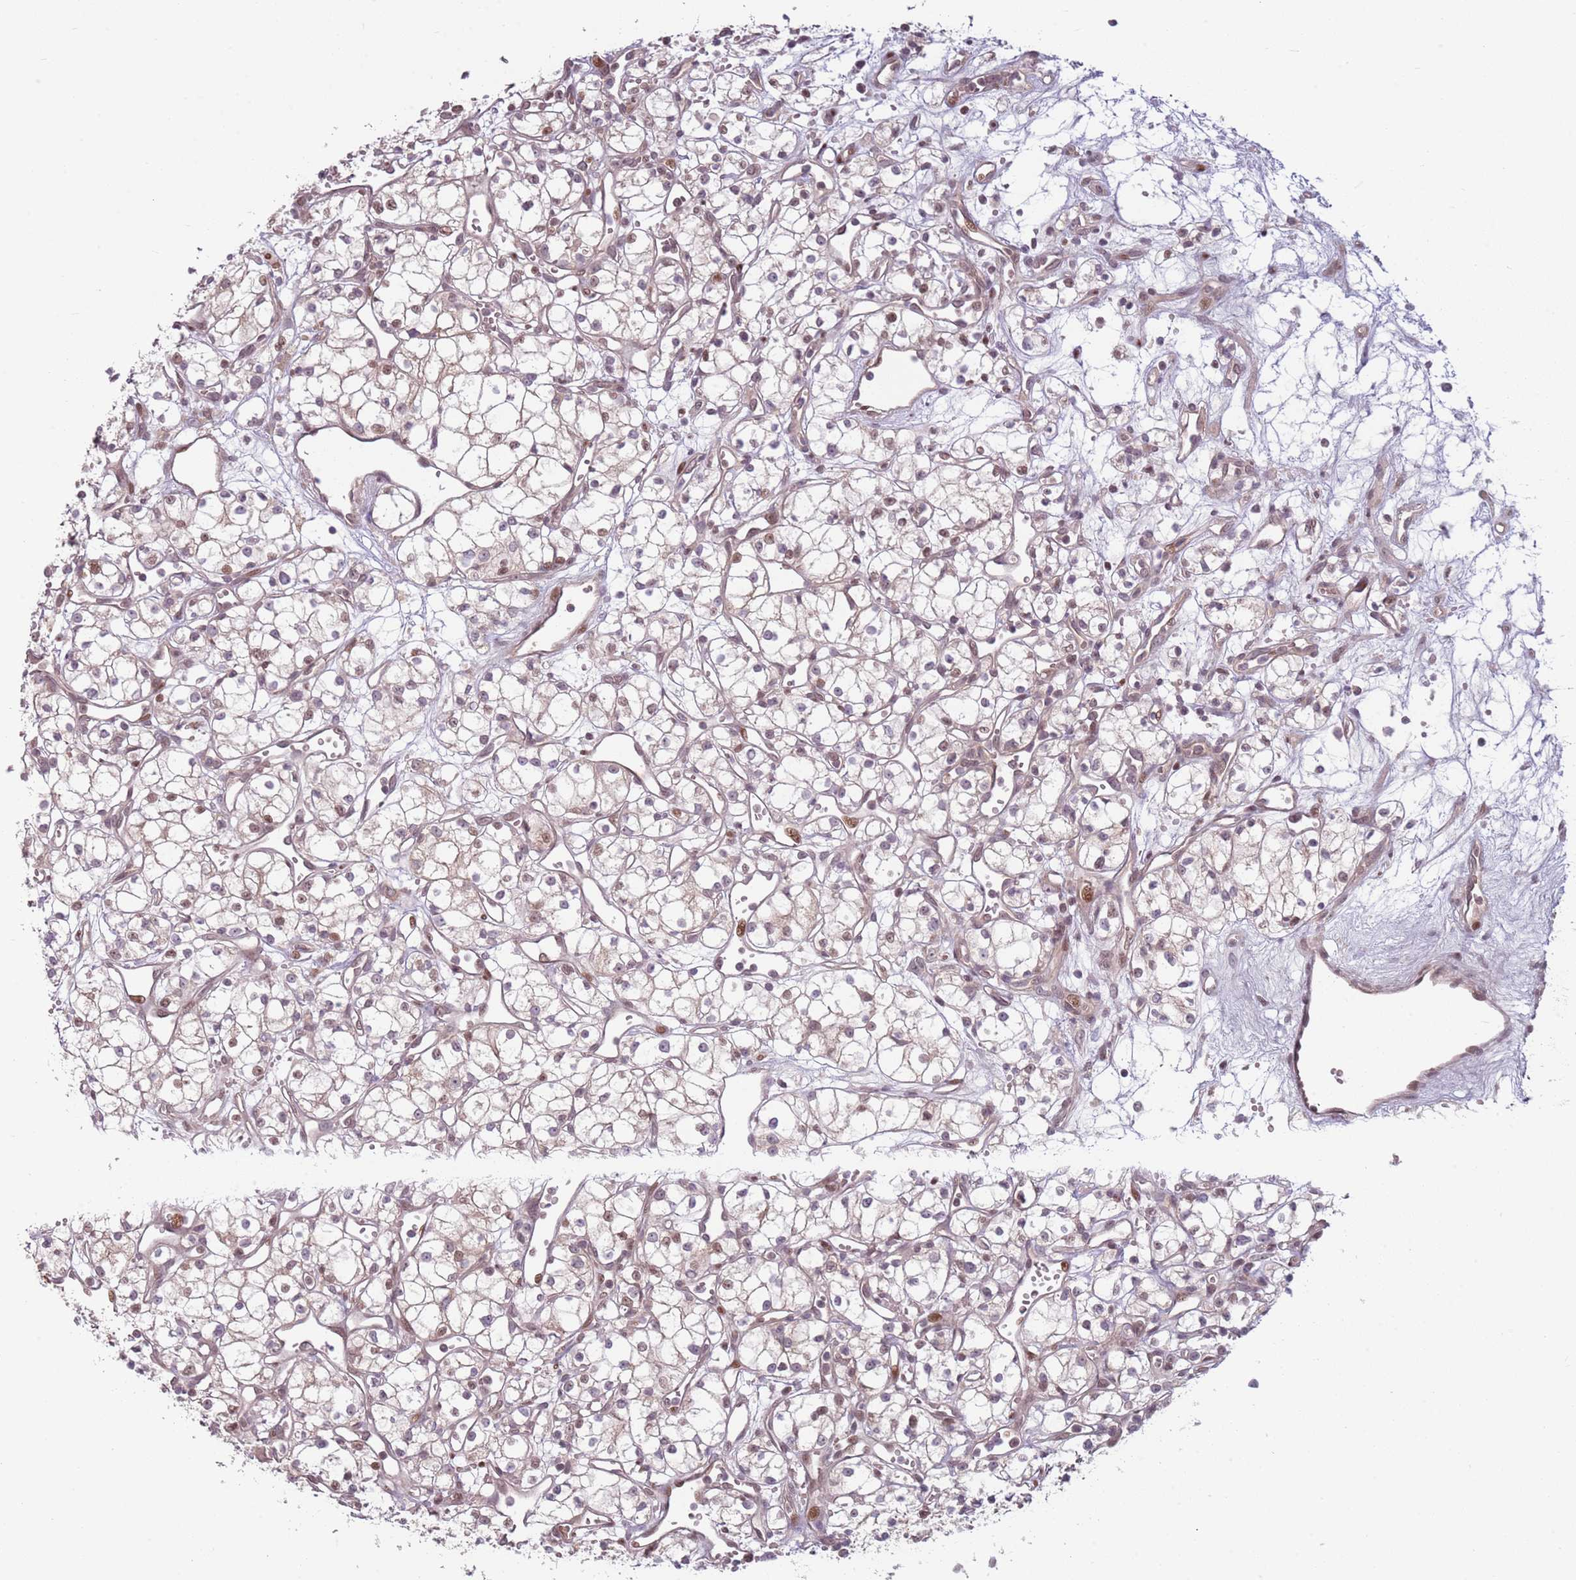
{"staining": {"intensity": "weak", "quantity": ">75%", "location": "cytoplasmic/membranous,nuclear"}, "tissue": "renal cancer", "cell_type": "Tumor cells", "image_type": "cancer", "snomed": [{"axis": "morphology", "description": "Adenocarcinoma, NOS"}, {"axis": "topography", "description": "Kidney"}], "caption": "About >75% of tumor cells in renal adenocarcinoma show weak cytoplasmic/membranous and nuclear protein positivity as visualized by brown immunohistochemical staining.", "gene": "ADGRG1", "patient": {"sex": "male", "age": 59}}